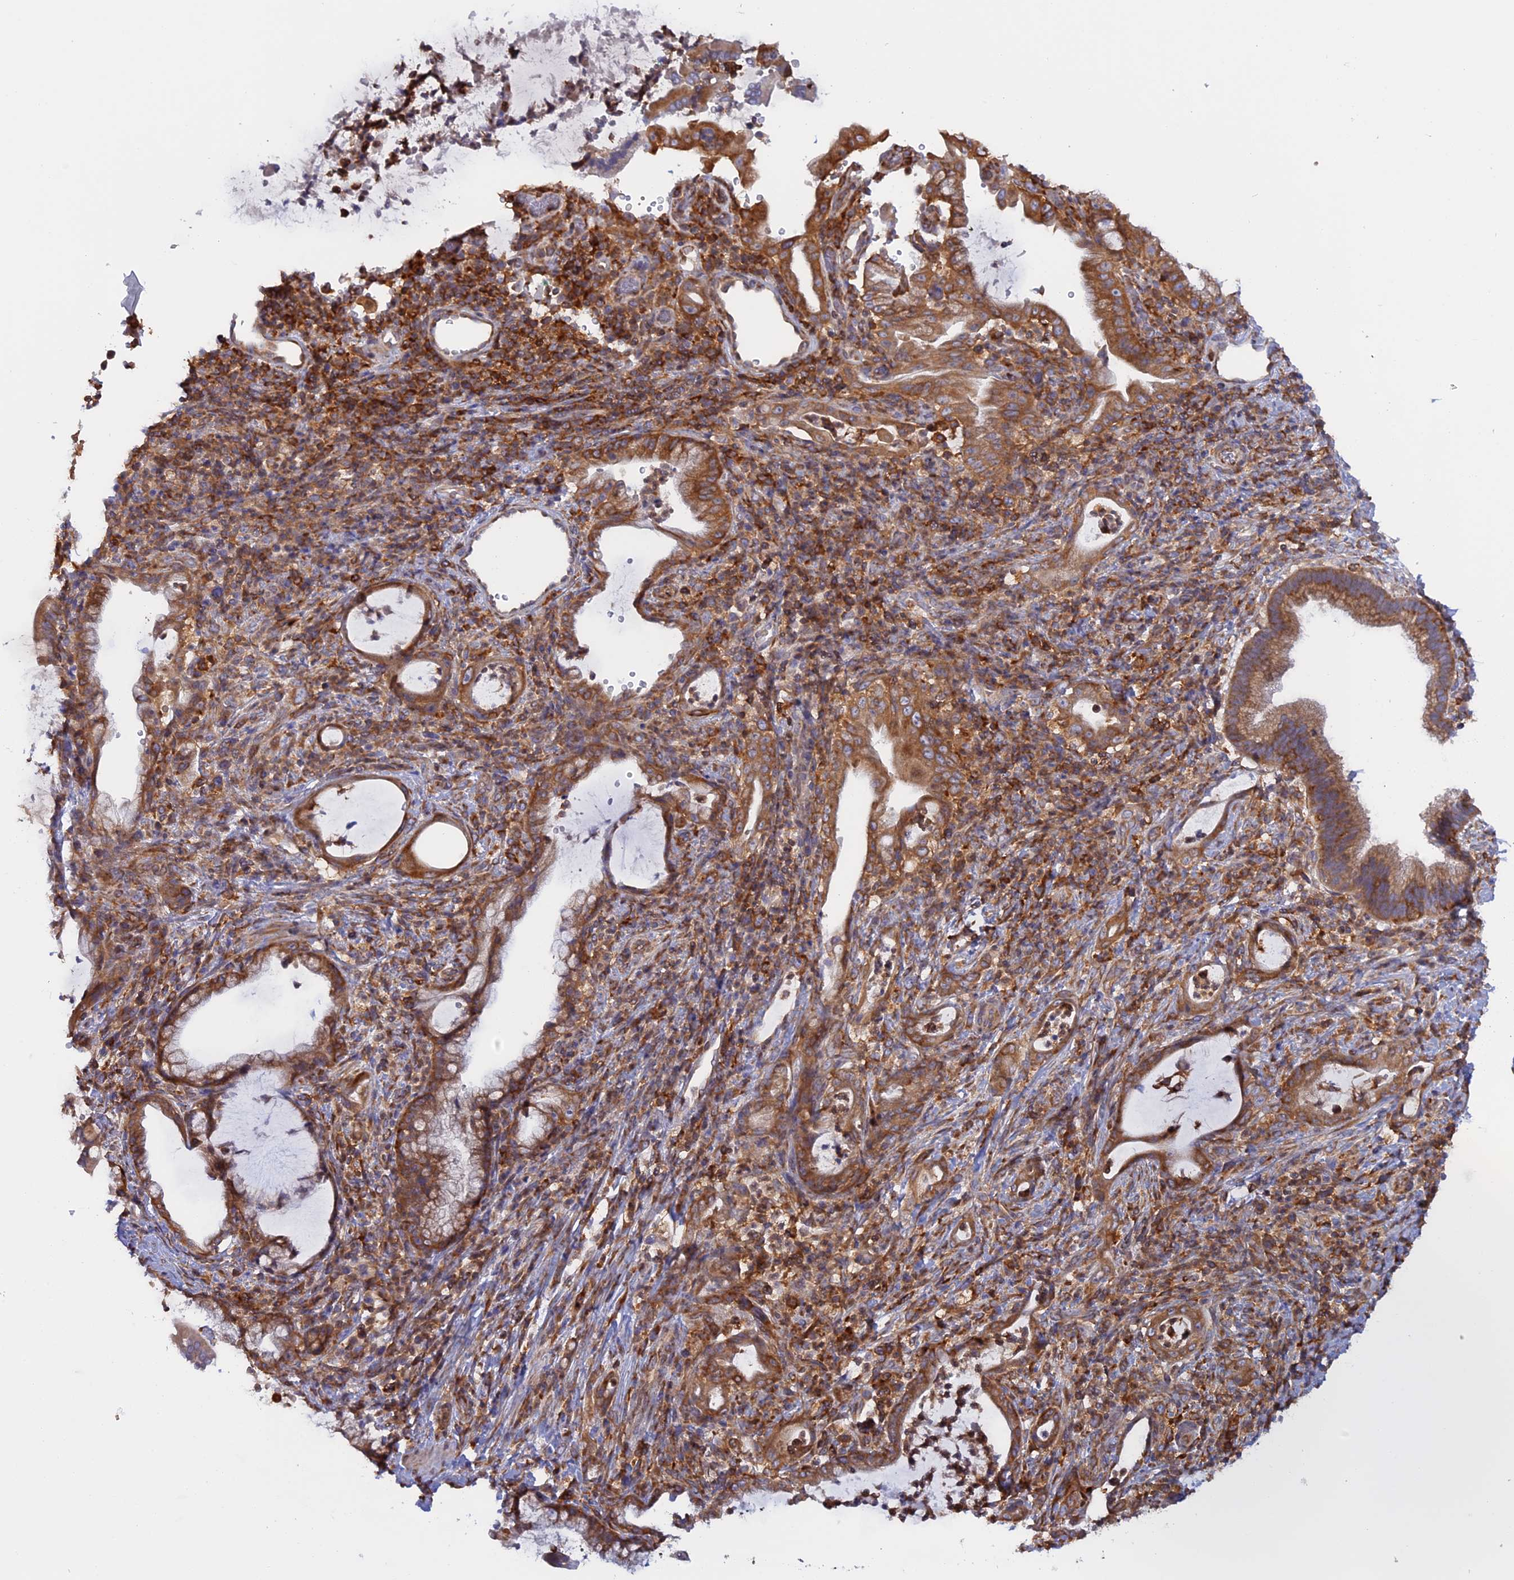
{"staining": {"intensity": "moderate", "quantity": ">75%", "location": "cytoplasmic/membranous"}, "tissue": "pancreatic cancer", "cell_type": "Tumor cells", "image_type": "cancer", "snomed": [{"axis": "morphology", "description": "Normal tissue, NOS"}, {"axis": "morphology", "description": "Adenocarcinoma, NOS"}, {"axis": "topography", "description": "Pancreas"}], "caption": "An immunohistochemistry image of tumor tissue is shown. Protein staining in brown highlights moderate cytoplasmic/membranous positivity in pancreatic cancer (adenocarcinoma) within tumor cells.", "gene": "GMIP", "patient": {"sex": "female", "age": 55}}